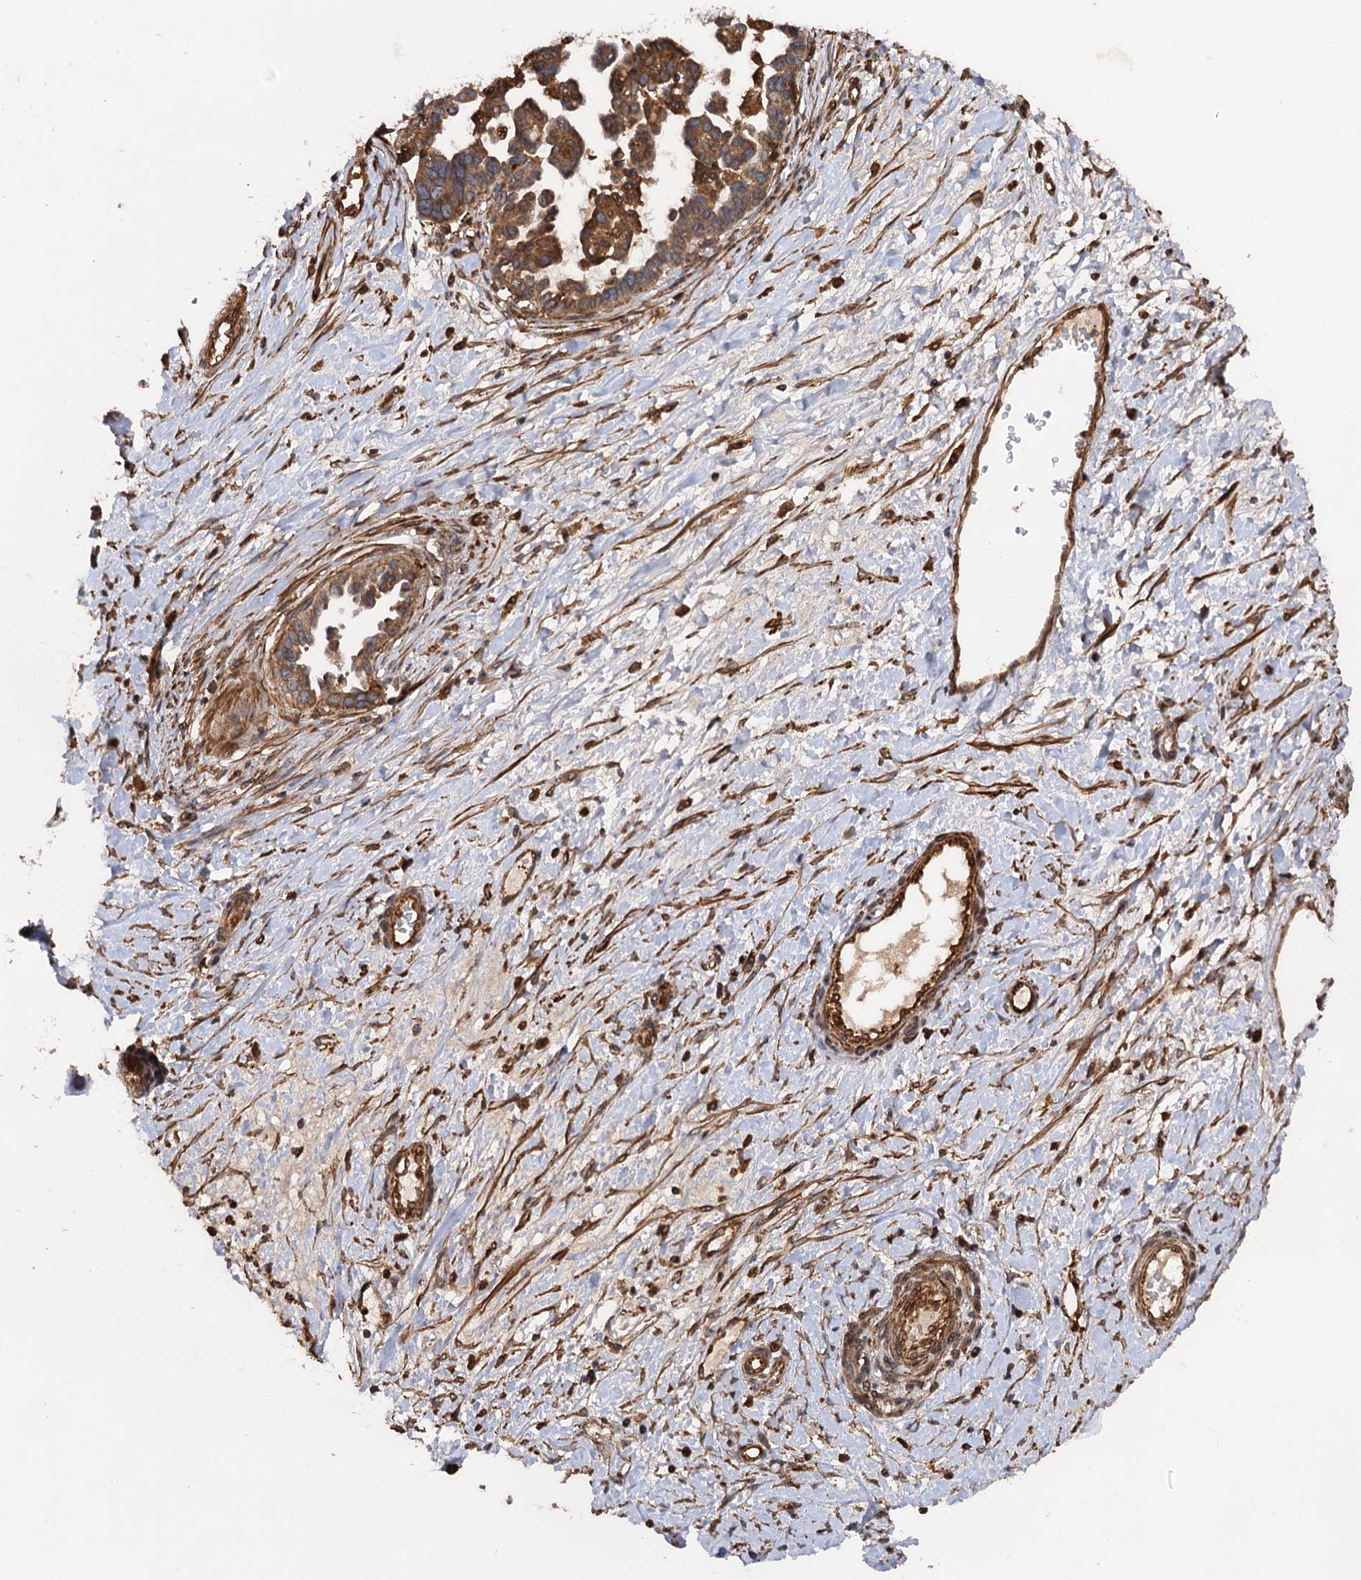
{"staining": {"intensity": "moderate", "quantity": ">75%", "location": "cytoplasmic/membranous"}, "tissue": "ovarian cancer", "cell_type": "Tumor cells", "image_type": "cancer", "snomed": [{"axis": "morphology", "description": "Cystadenocarcinoma, serous, NOS"}, {"axis": "topography", "description": "Ovary"}], "caption": "A medium amount of moderate cytoplasmic/membranous expression is seen in approximately >75% of tumor cells in ovarian serous cystadenocarcinoma tissue. (brown staining indicates protein expression, while blue staining denotes nuclei).", "gene": "BORA", "patient": {"sex": "female", "age": 54}}